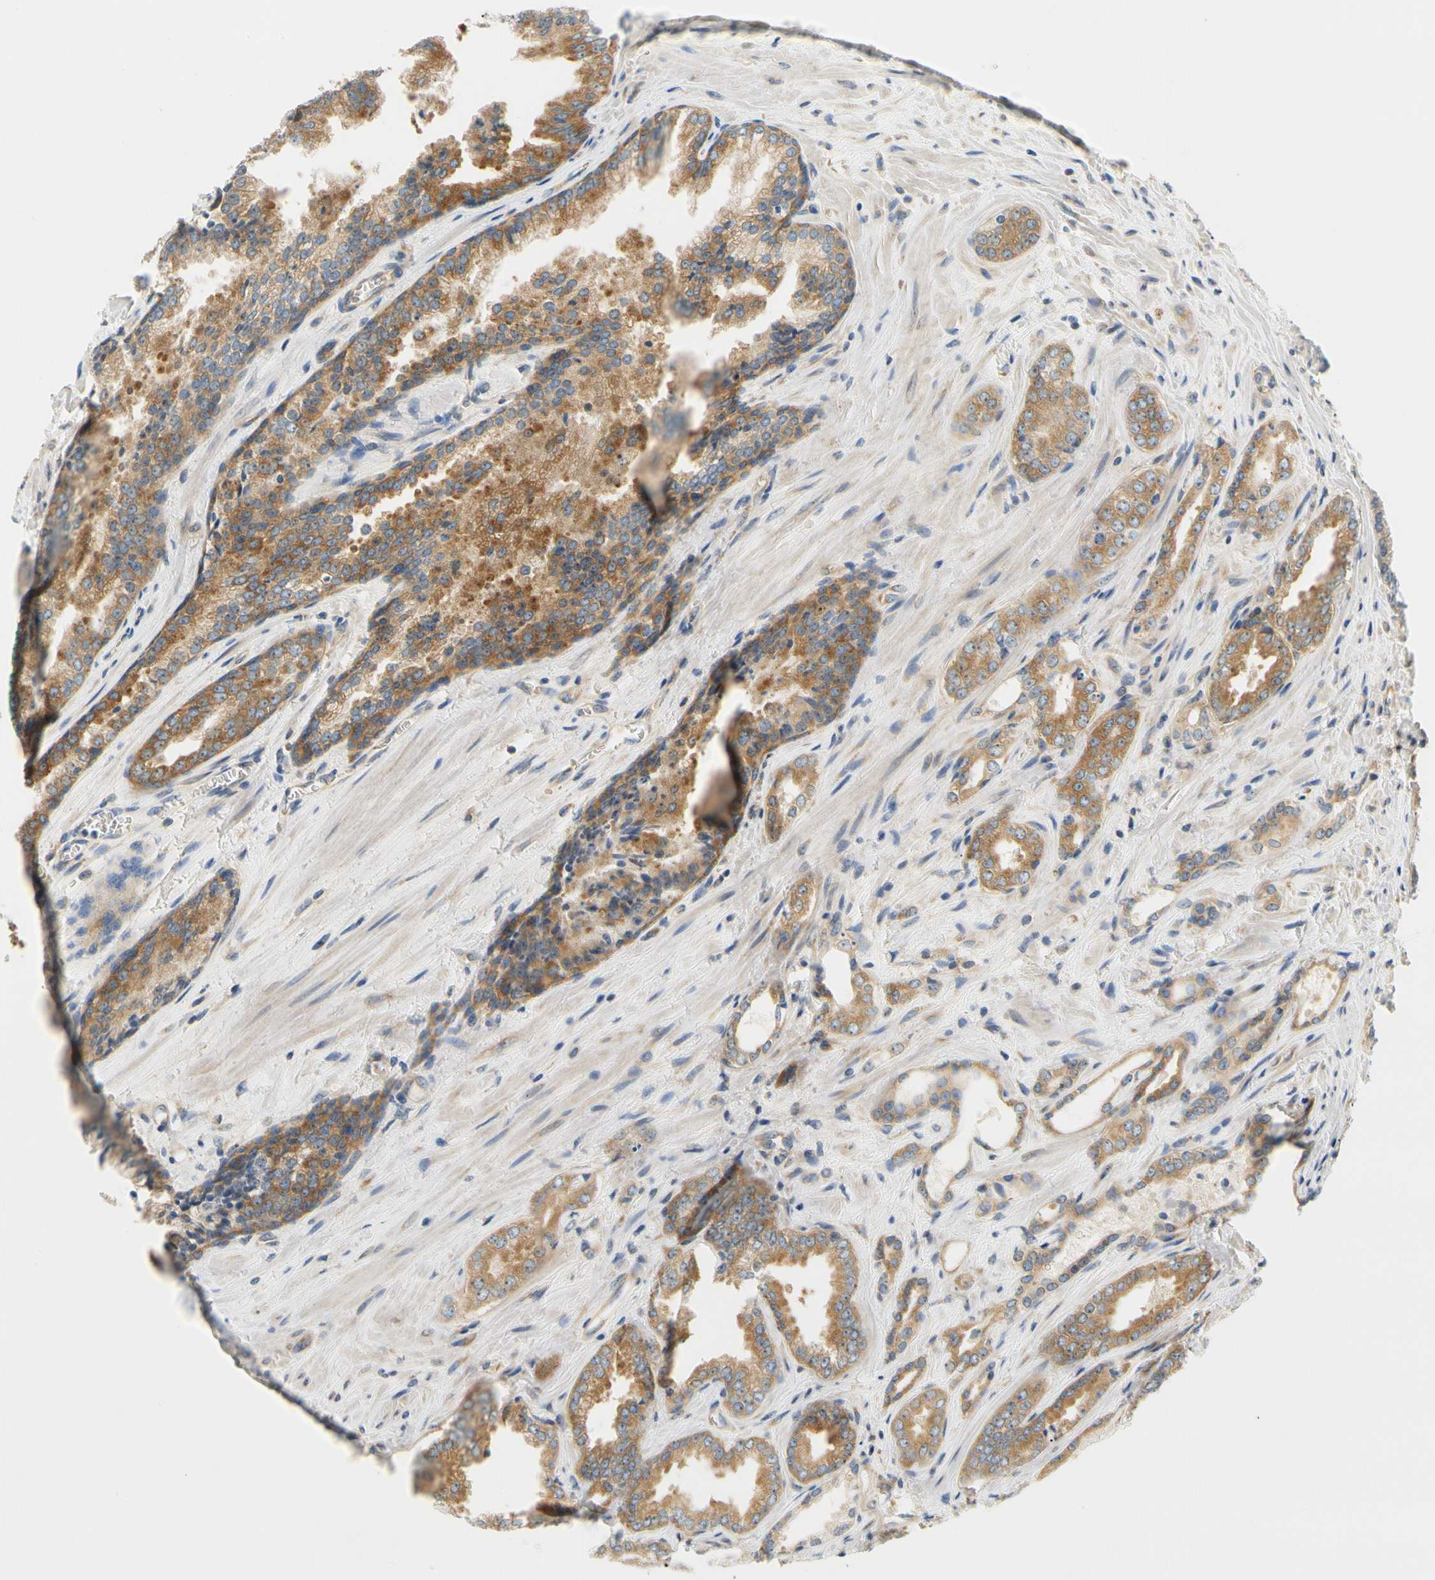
{"staining": {"intensity": "moderate", "quantity": ">75%", "location": "cytoplasmic/membranous"}, "tissue": "prostate cancer", "cell_type": "Tumor cells", "image_type": "cancer", "snomed": [{"axis": "morphology", "description": "Adenocarcinoma, Low grade"}, {"axis": "topography", "description": "Prostate"}], "caption": "IHC histopathology image of neoplastic tissue: human low-grade adenocarcinoma (prostate) stained using immunohistochemistry (IHC) demonstrates medium levels of moderate protein expression localized specifically in the cytoplasmic/membranous of tumor cells, appearing as a cytoplasmic/membranous brown color.", "gene": "LRRC47", "patient": {"sex": "male", "age": 60}}